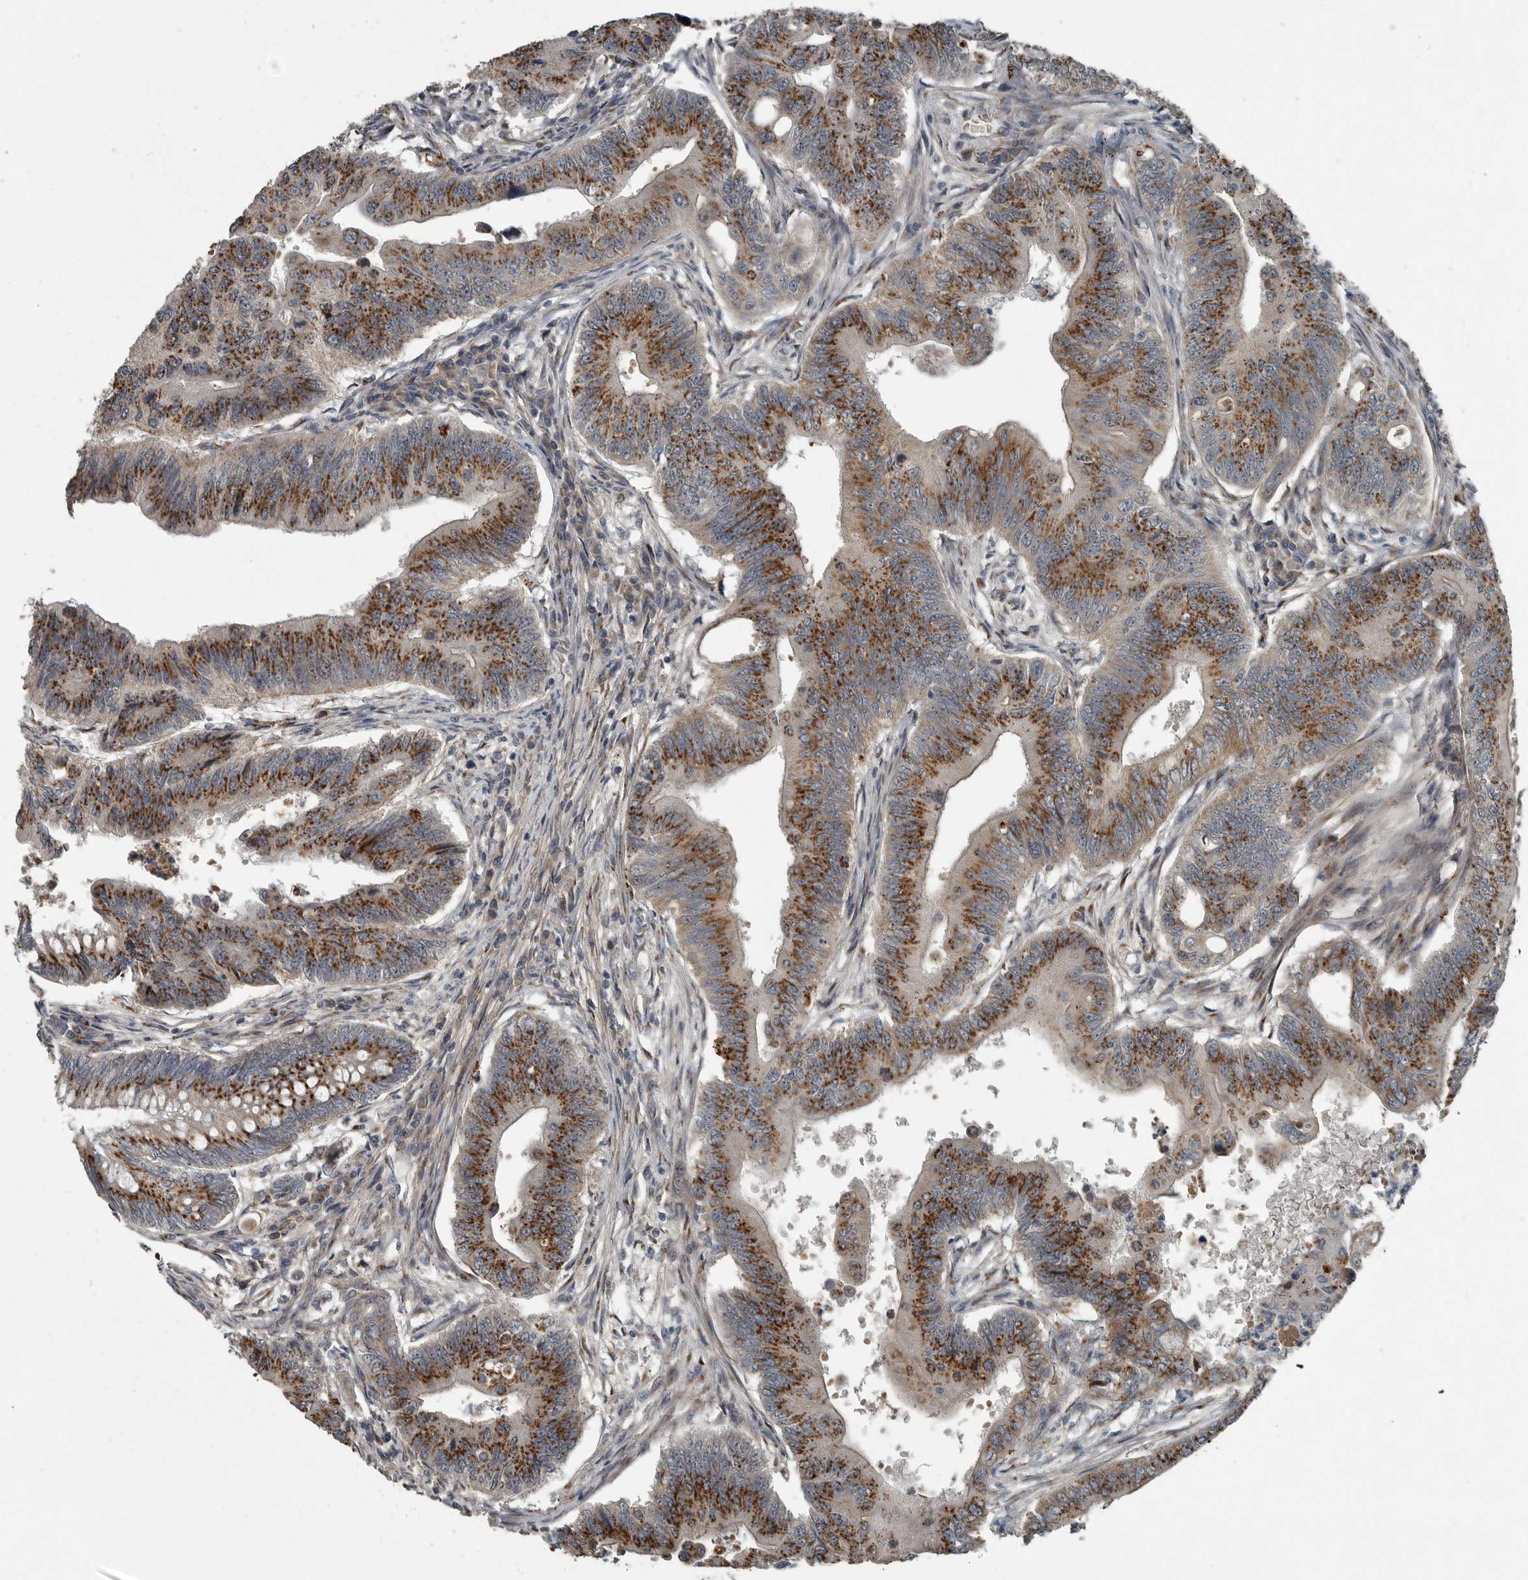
{"staining": {"intensity": "strong", "quantity": ">75%", "location": "cytoplasmic/membranous"}, "tissue": "colorectal cancer", "cell_type": "Tumor cells", "image_type": "cancer", "snomed": [{"axis": "morphology", "description": "Adenoma, NOS"}, {"axis": "morphology", "description": "Adenocarcinoma, NOS"}, {"axis": "topography", "description": "Colon"}], "caption": "Strong cytoplasmic/membranous expression for a protein is present in approximately >75% of tumor cells of colorectal cancer using IHC.", "gene": "ZNF345", "patient": {"sex": "male", "age": 79}}